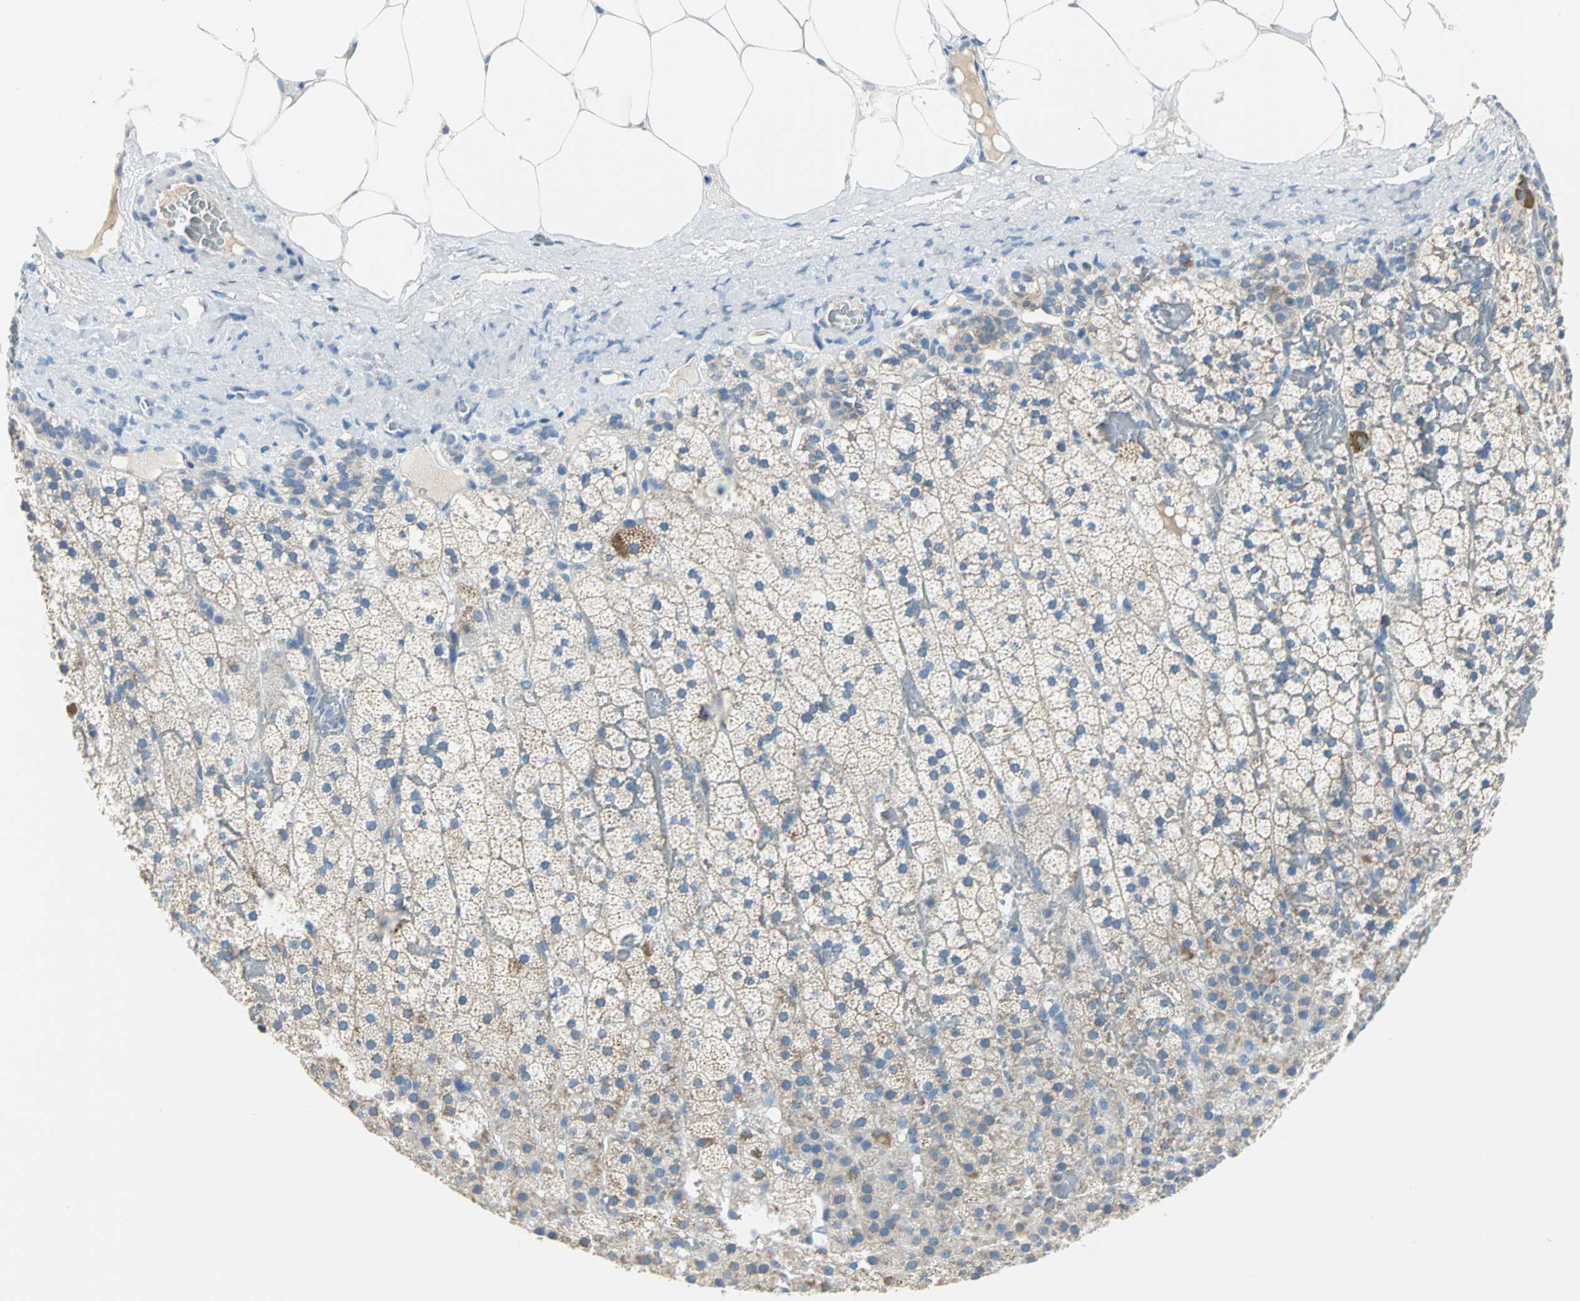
{"staining": {"intensity": "weak", "quantity": ">75%", "location": "cytoplasmic/membranous"}, "tissue": "adrenal gland", "cell_type": "Glandular cells", "image_type": "normal", "snomed": [{"axis": "morphology", "description": "Normal tissue, NOS"}, {"axis": "topography", "description": "Adrenal gland"}], "caption": "Protein analysis of unremarkable adrenal gland reveals weak cytoplasmic/membranous positivity in about >75% of glandular cells.", "gene": "ALOX15", "patient": {"sex": "male", "age": 35}}